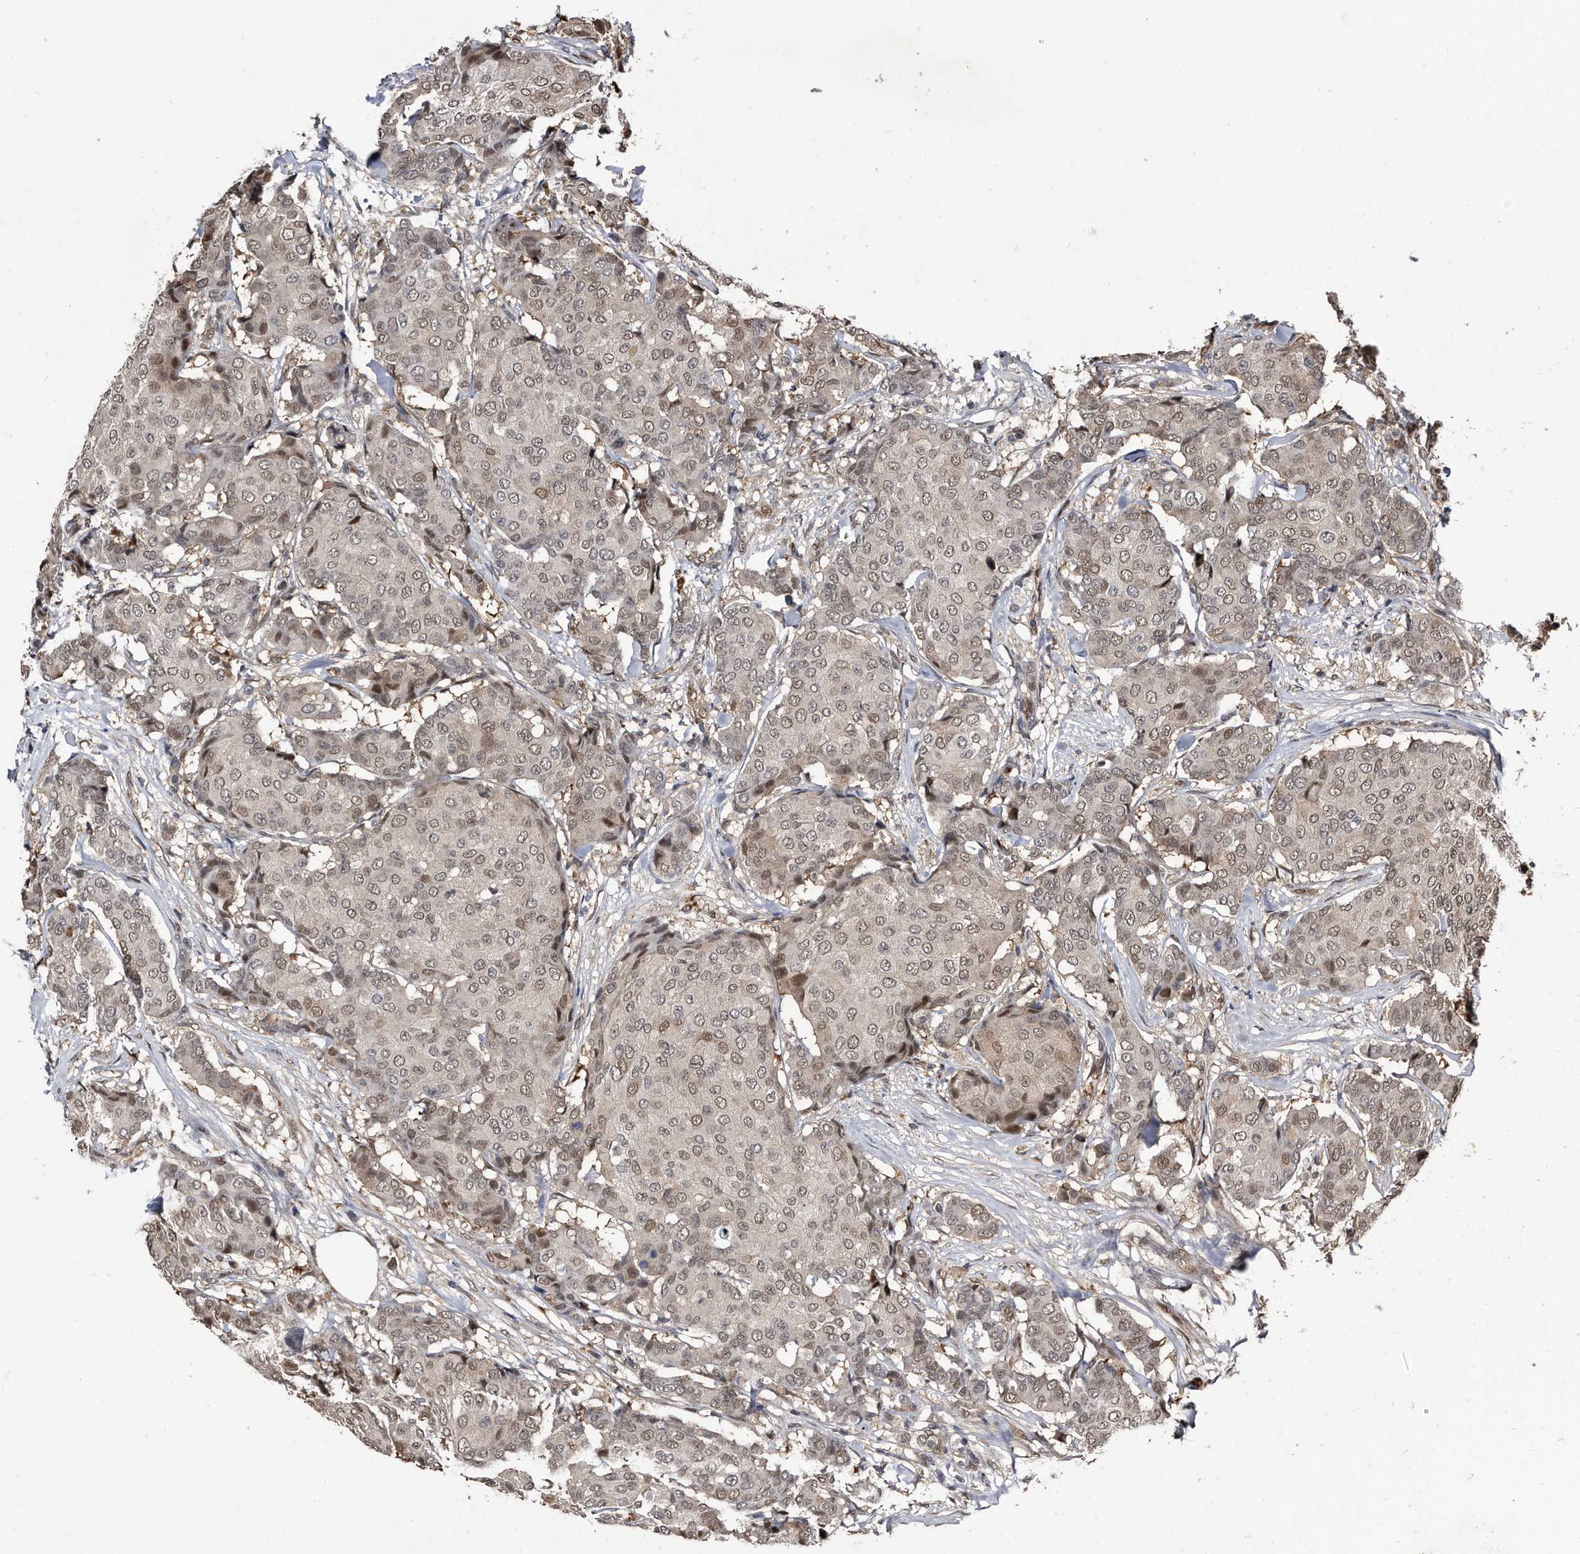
{"staining": {"intensity": "weak", "quantity": ">75%", "location": "nuclear"}, "tissue": "breast cancer", "cell_type": "Tumor cells", "image_type": "cancer", "snomed": [{"axis": "morphology", "description": "Duct carcinoma"}, {"axis": "topography", "description": "Breast"}], "caption": "Tumor cells display low levels of weak nuclear staining in approximately >75% of cells in breast cancer (infiltrating ductal carcinoma).", "gene": "RAD23B", "patient": {"sex": "female", "age": 75}}